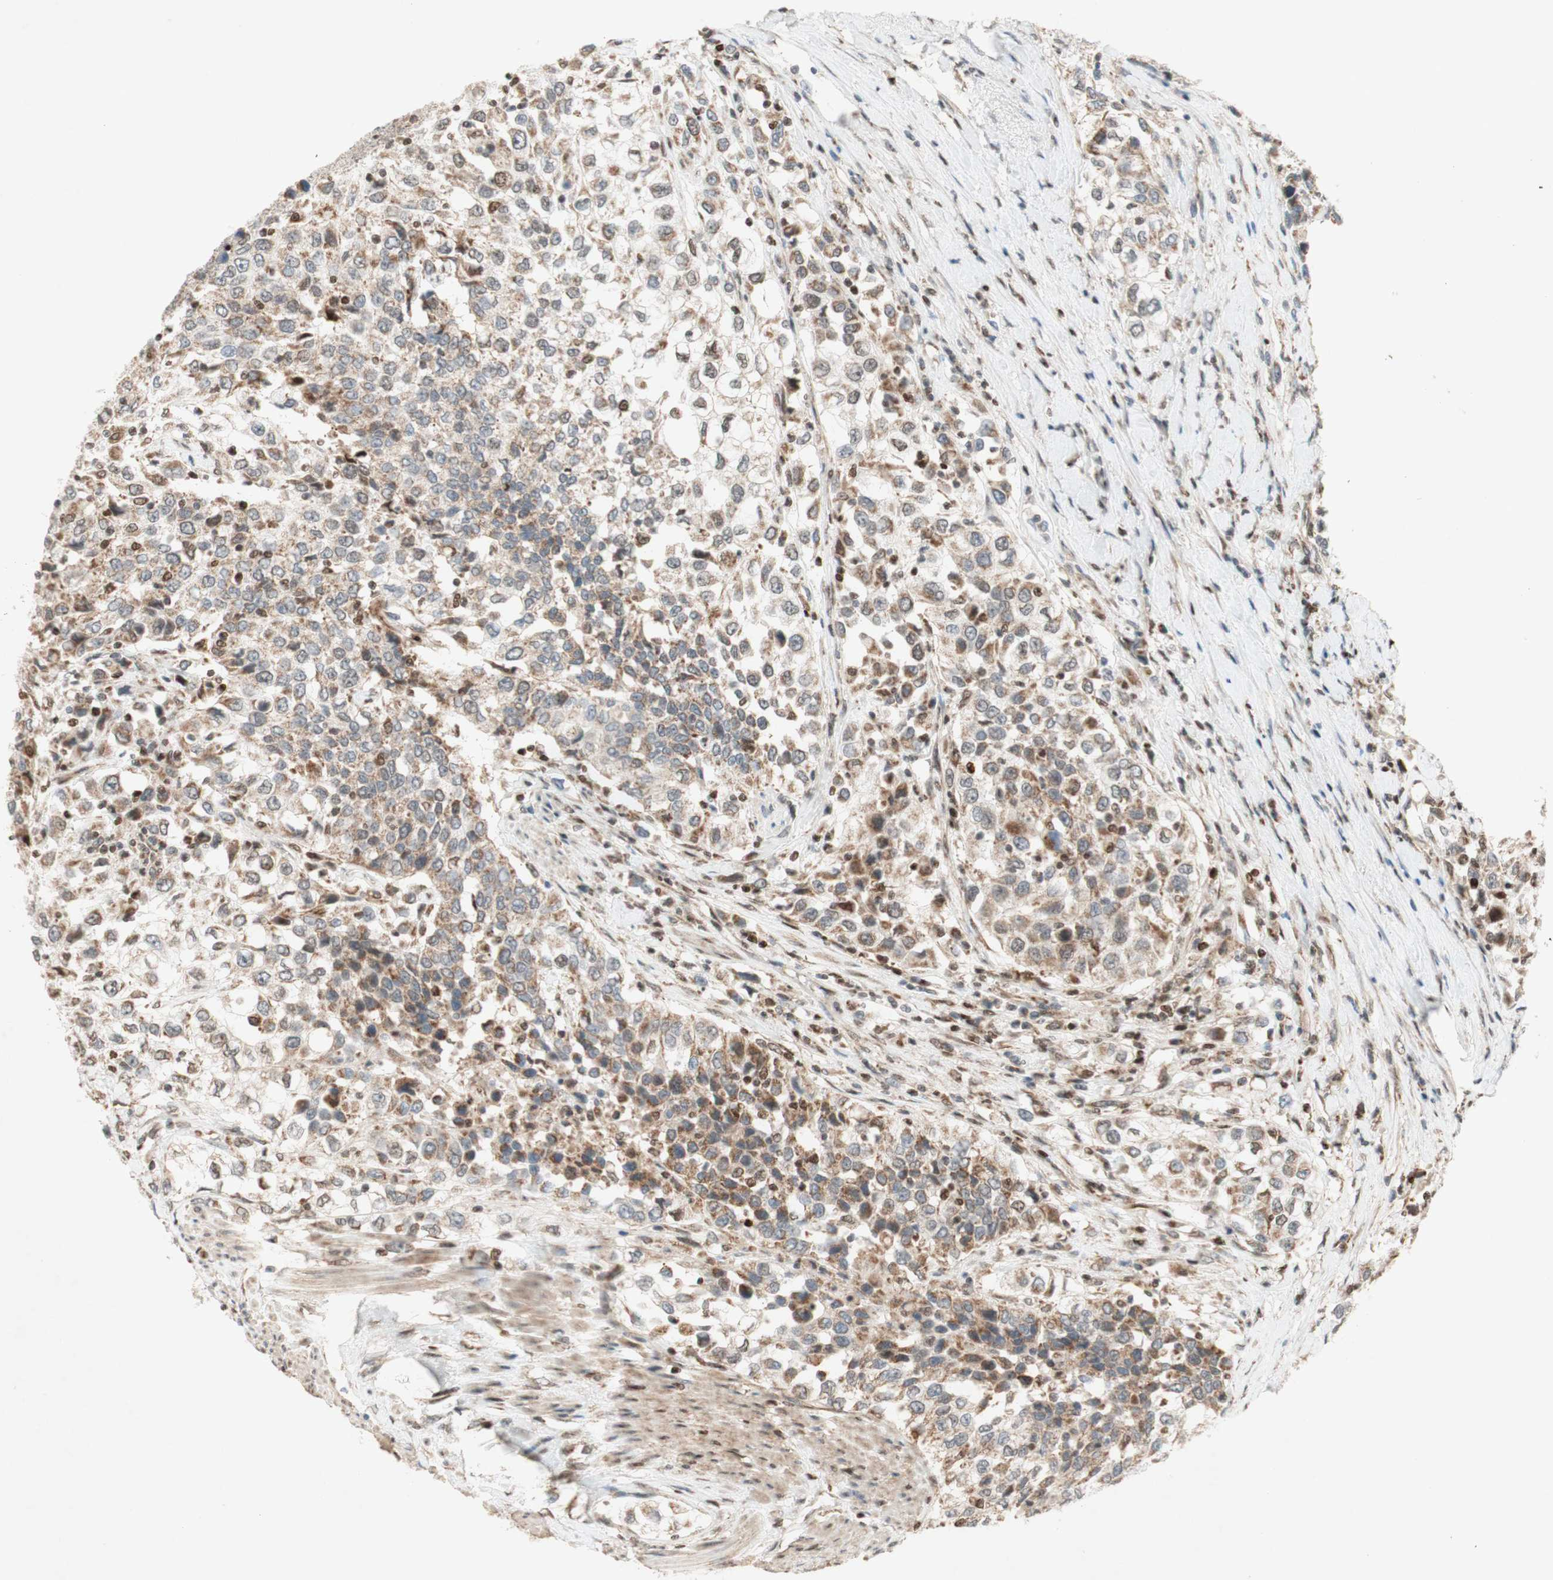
{"staining": {"intensity": "moderate", "quantity": "<25%", "location": "cytoplasmic/membranous"}, "tissue": "urothelial cancer", "cell_type": "Tumor cells", "image_type": "cancer", "snomed": [{"axis": "morphology", "description": "Urothelial carcinoma, High grade"}, {"axis": "topography", "description": "Urinary bladder"}], "caption": "High-power microscopy captured an immunohistochemistry micrograph of urothelial carcinoma (high-grade), revealing moderate cytoplasmic/membranous positivity in about <25% of tumor cells.", "gene": "DNMT3A", "patient": {"sex": "female", "age": 80}}